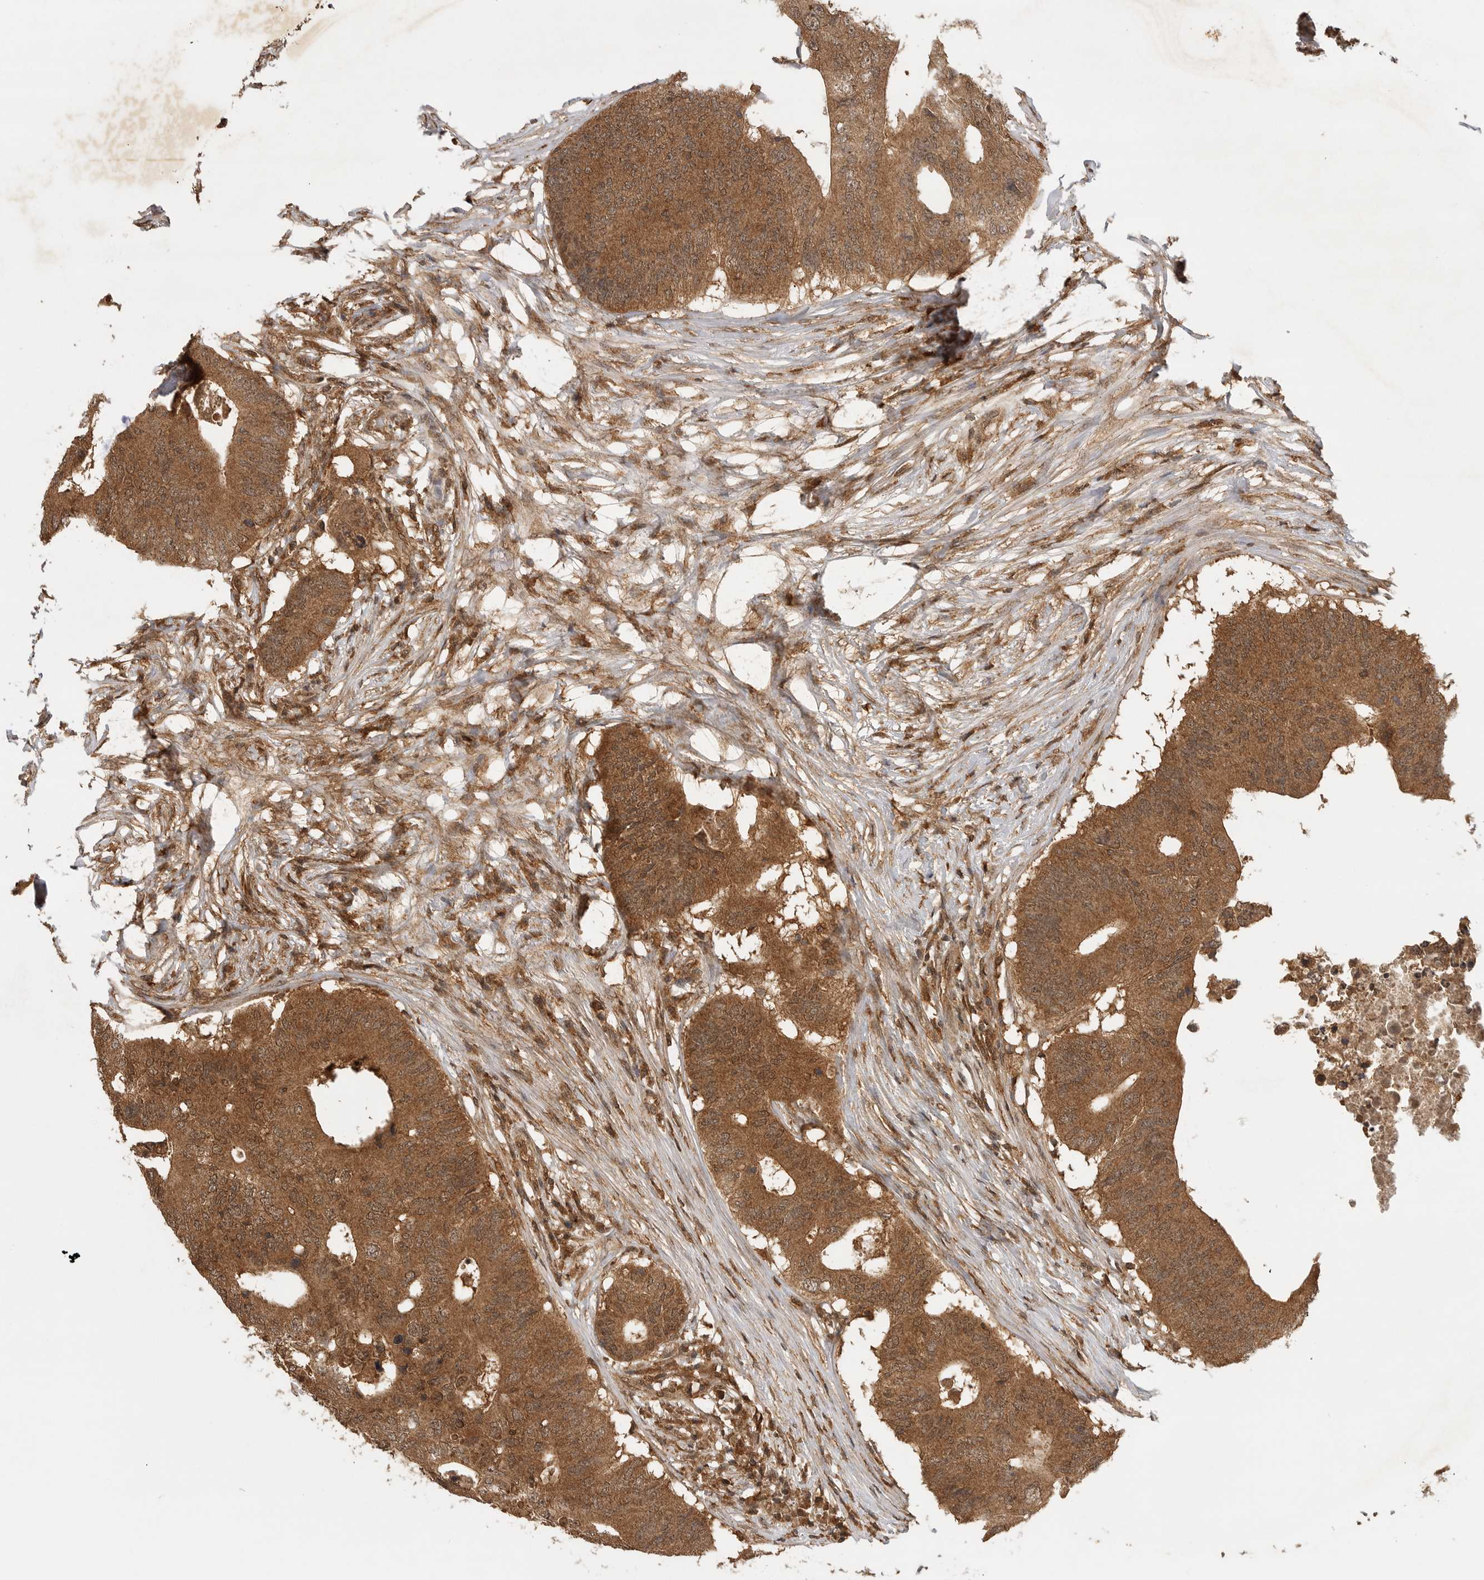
{"staining": {"intensity": "moderate", "quantity": ">75%", "location": "cytoplasmic/membranous,nuclear"}, "tissue": "colorectal cancer", "cell_type": "Tumor cells", "image_type": "cancer", "snomed": [{"axis": "morphology", "description": "Adenocarcinoma, NOS"}, {"axis": "topography", "description": "Colon"}], "caption": "Immunohistochemistry histopathology image of colorectal adenocarcinoma stained for a protein (brown), which exhibits medium levels of moderate cytoplasmic/membranous and nuclear staining in approximately >75% of tumor cells.", "gene": "ICOSLG", "patient": {"sex": "male", "age": 71}}